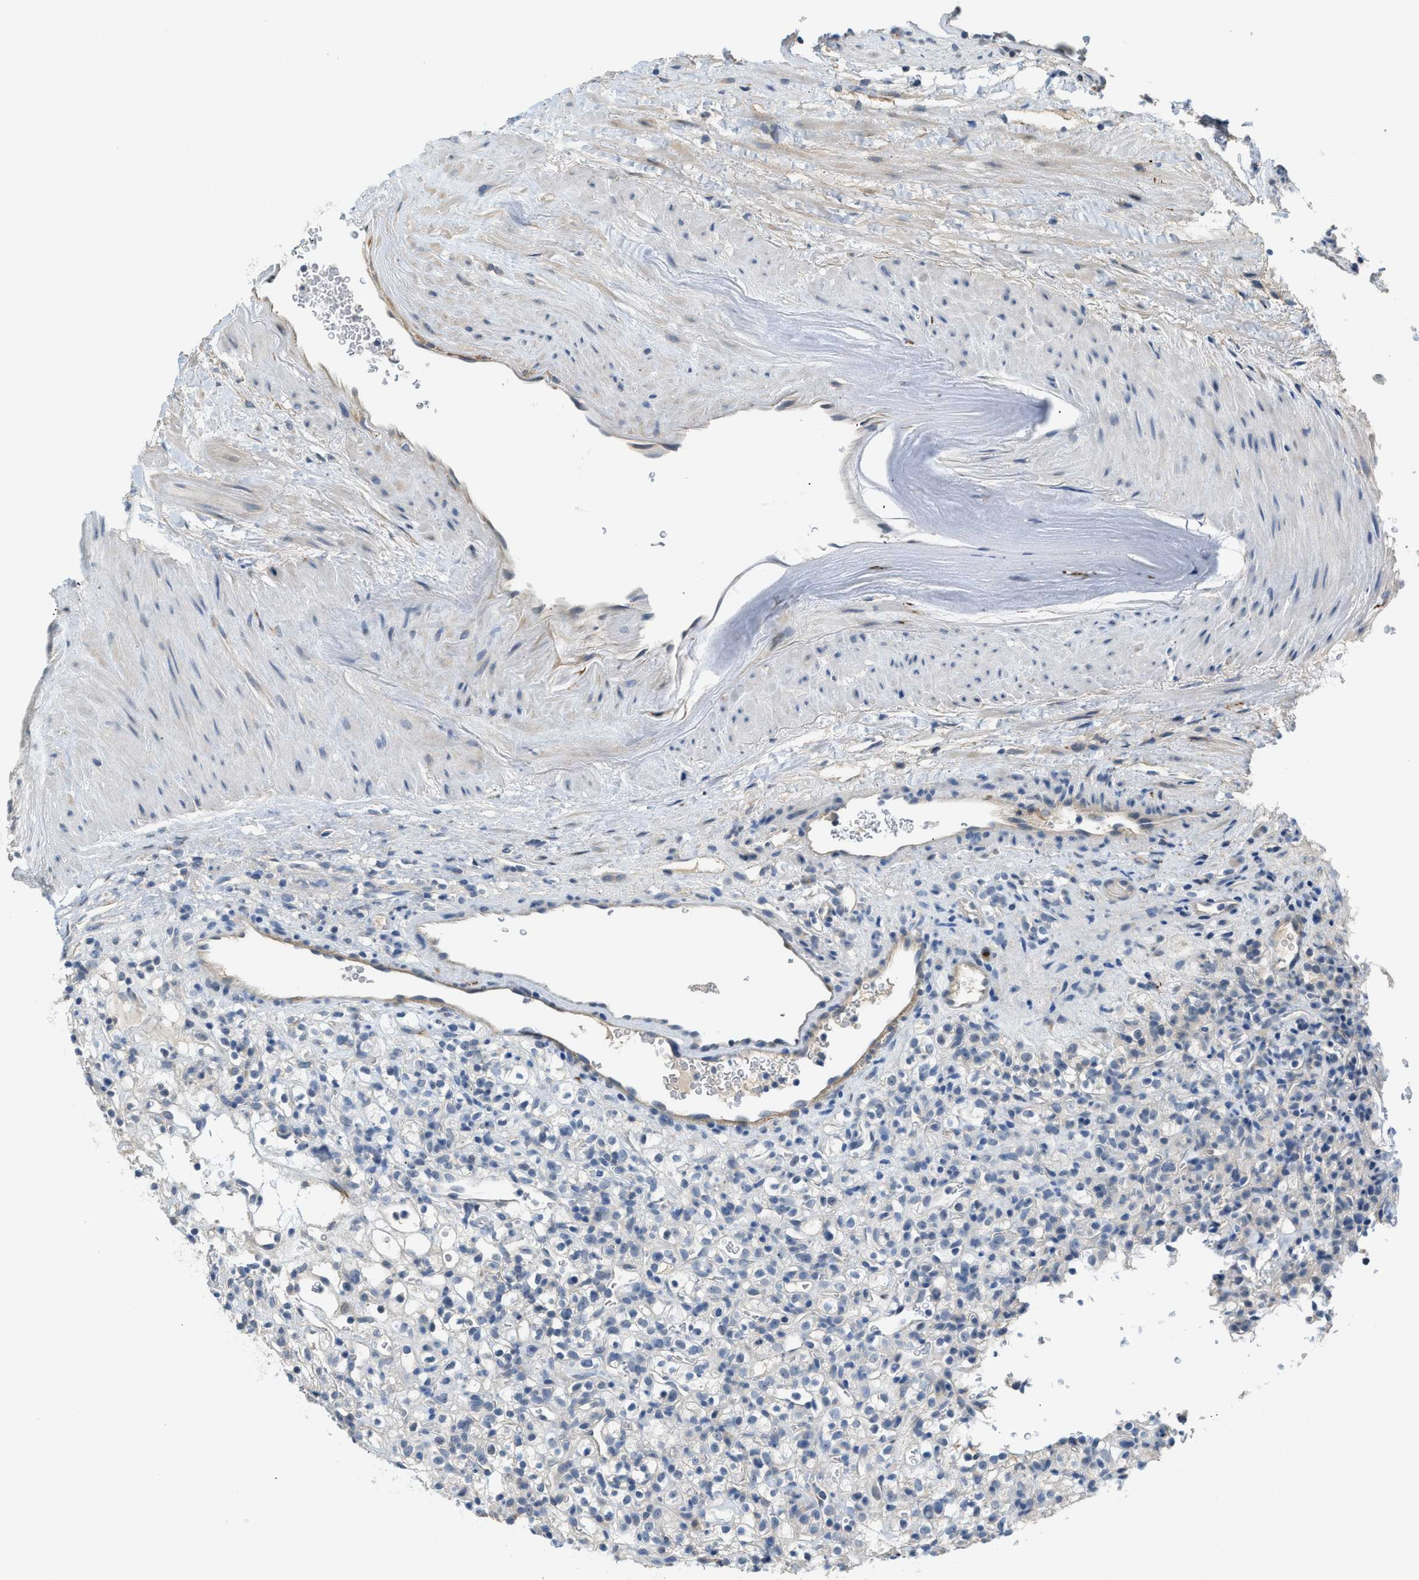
{"staining": {"intensity": "negative", "quantity": "none", "location": "none"}, "tissue": "renal cancer", "cell_type": "Tumor cells", "image_type": "cancer", "snomed": [{"axis": "morphology", "description": "Normal tissue, NOS"}, {"axis": "morphology", "description": "Adenocarcinoma, NOS"}, {"axis": "topography", "description": "Kidney"}], "caption": "Immunohistochemical staining of adenocarcinoma (renal) reveals no significant staining in tumor cells.", "gene": "TMEM154", "patient": {"sex": "female", "age": 72}}